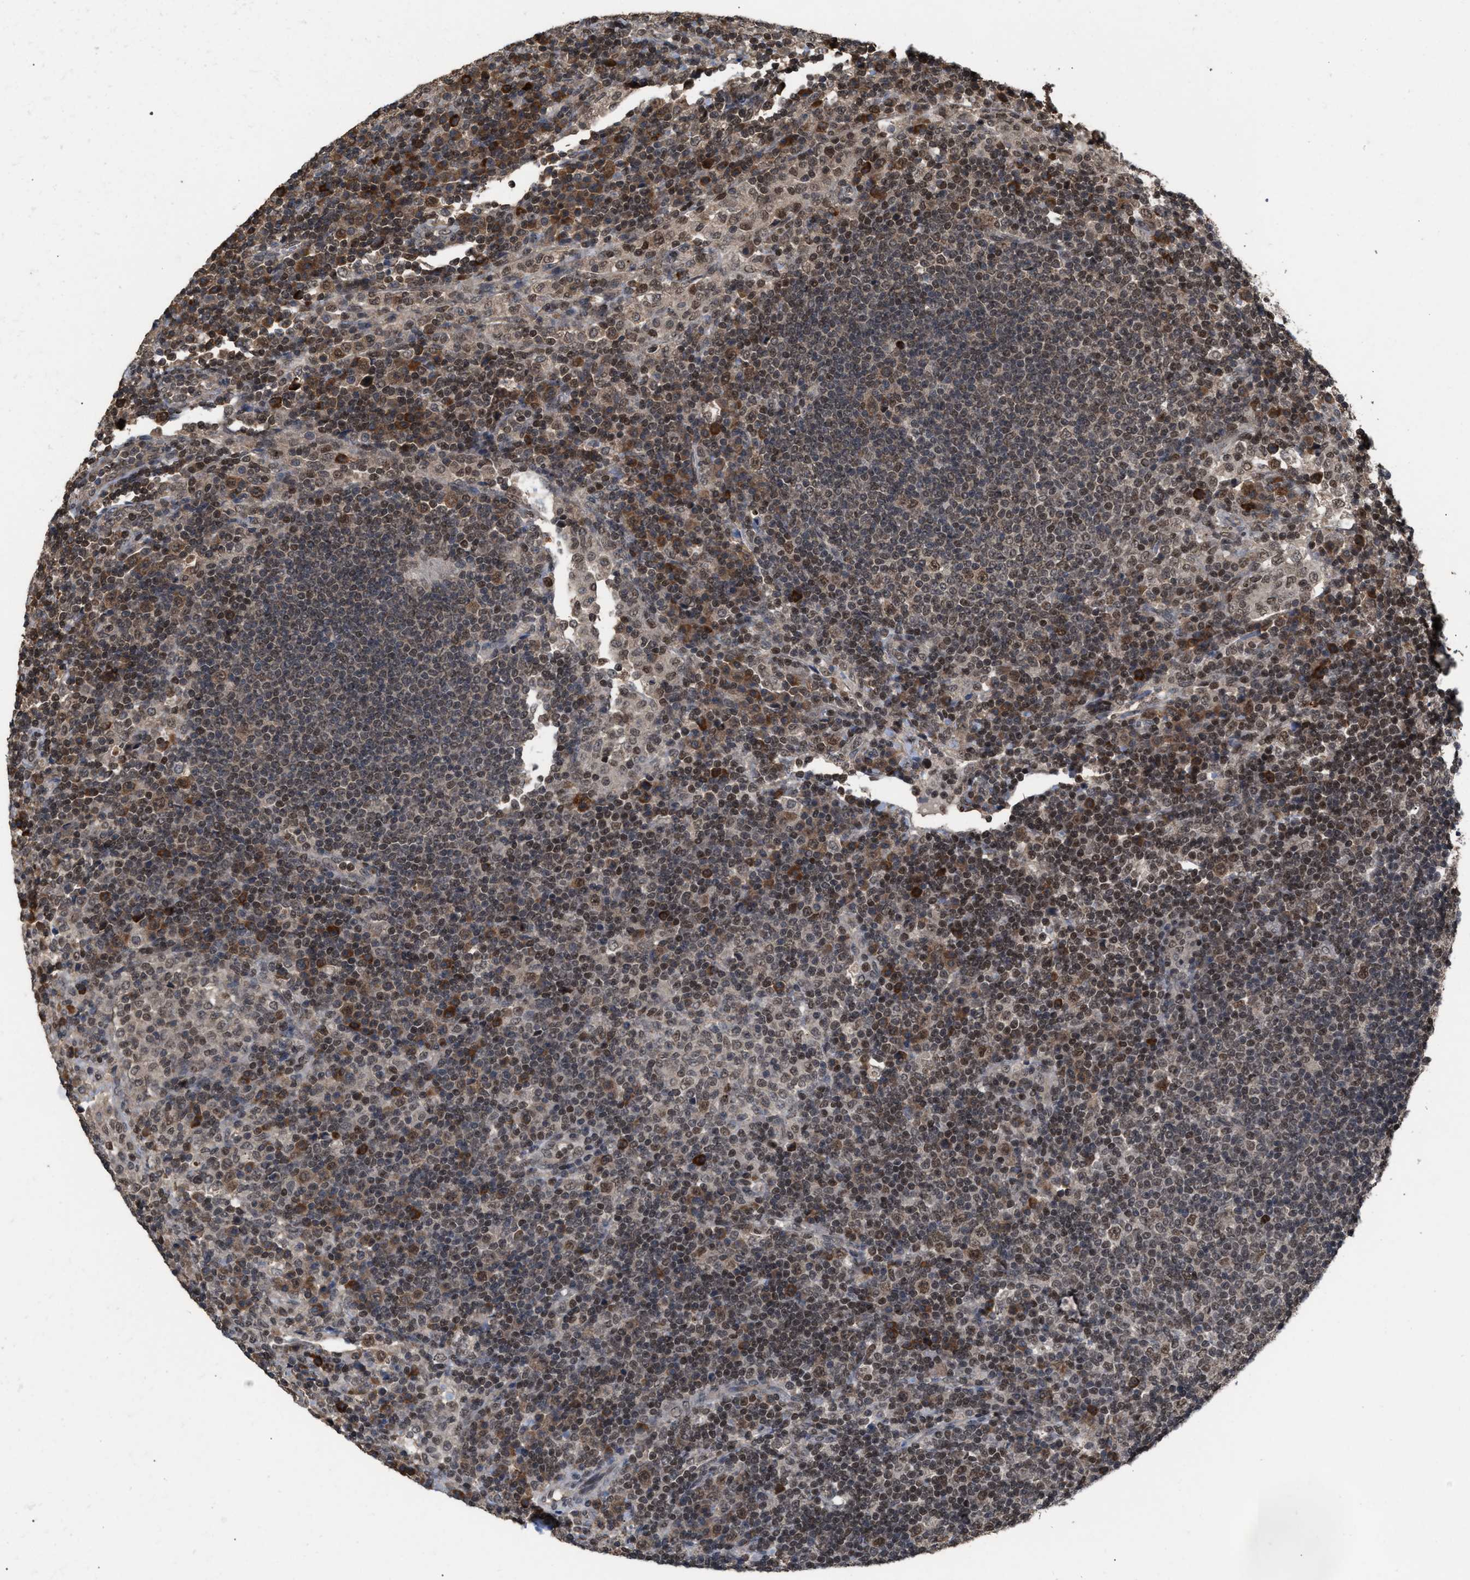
{"staining": {"intensity": "moderate", "quantity": "25%-75%", "location": "nuclear"}, "tissue": "lymph node", "cell_type": "Germinal center cells", "image_type": "normal", "snomed": [{"axis": "morphology", "description": "Normal tissue, NOS"}, {"axis": "topography", "description": "Lymph node"}], "caption": "Immunohistochemistry staining of normal lymph node, which displays medium levels of moderate nuclear positivity in about 25%-75% of germinal center cells indicating moderate nuclear protein positivity. The staining was performed using DAB (3,3'-diaminobenzidine) (brown) for protein detection and nuclei were counterstained in hematoxylin (blue).", "gene": "C9orf78", "patient": {"sex": "female", "age": 53}}